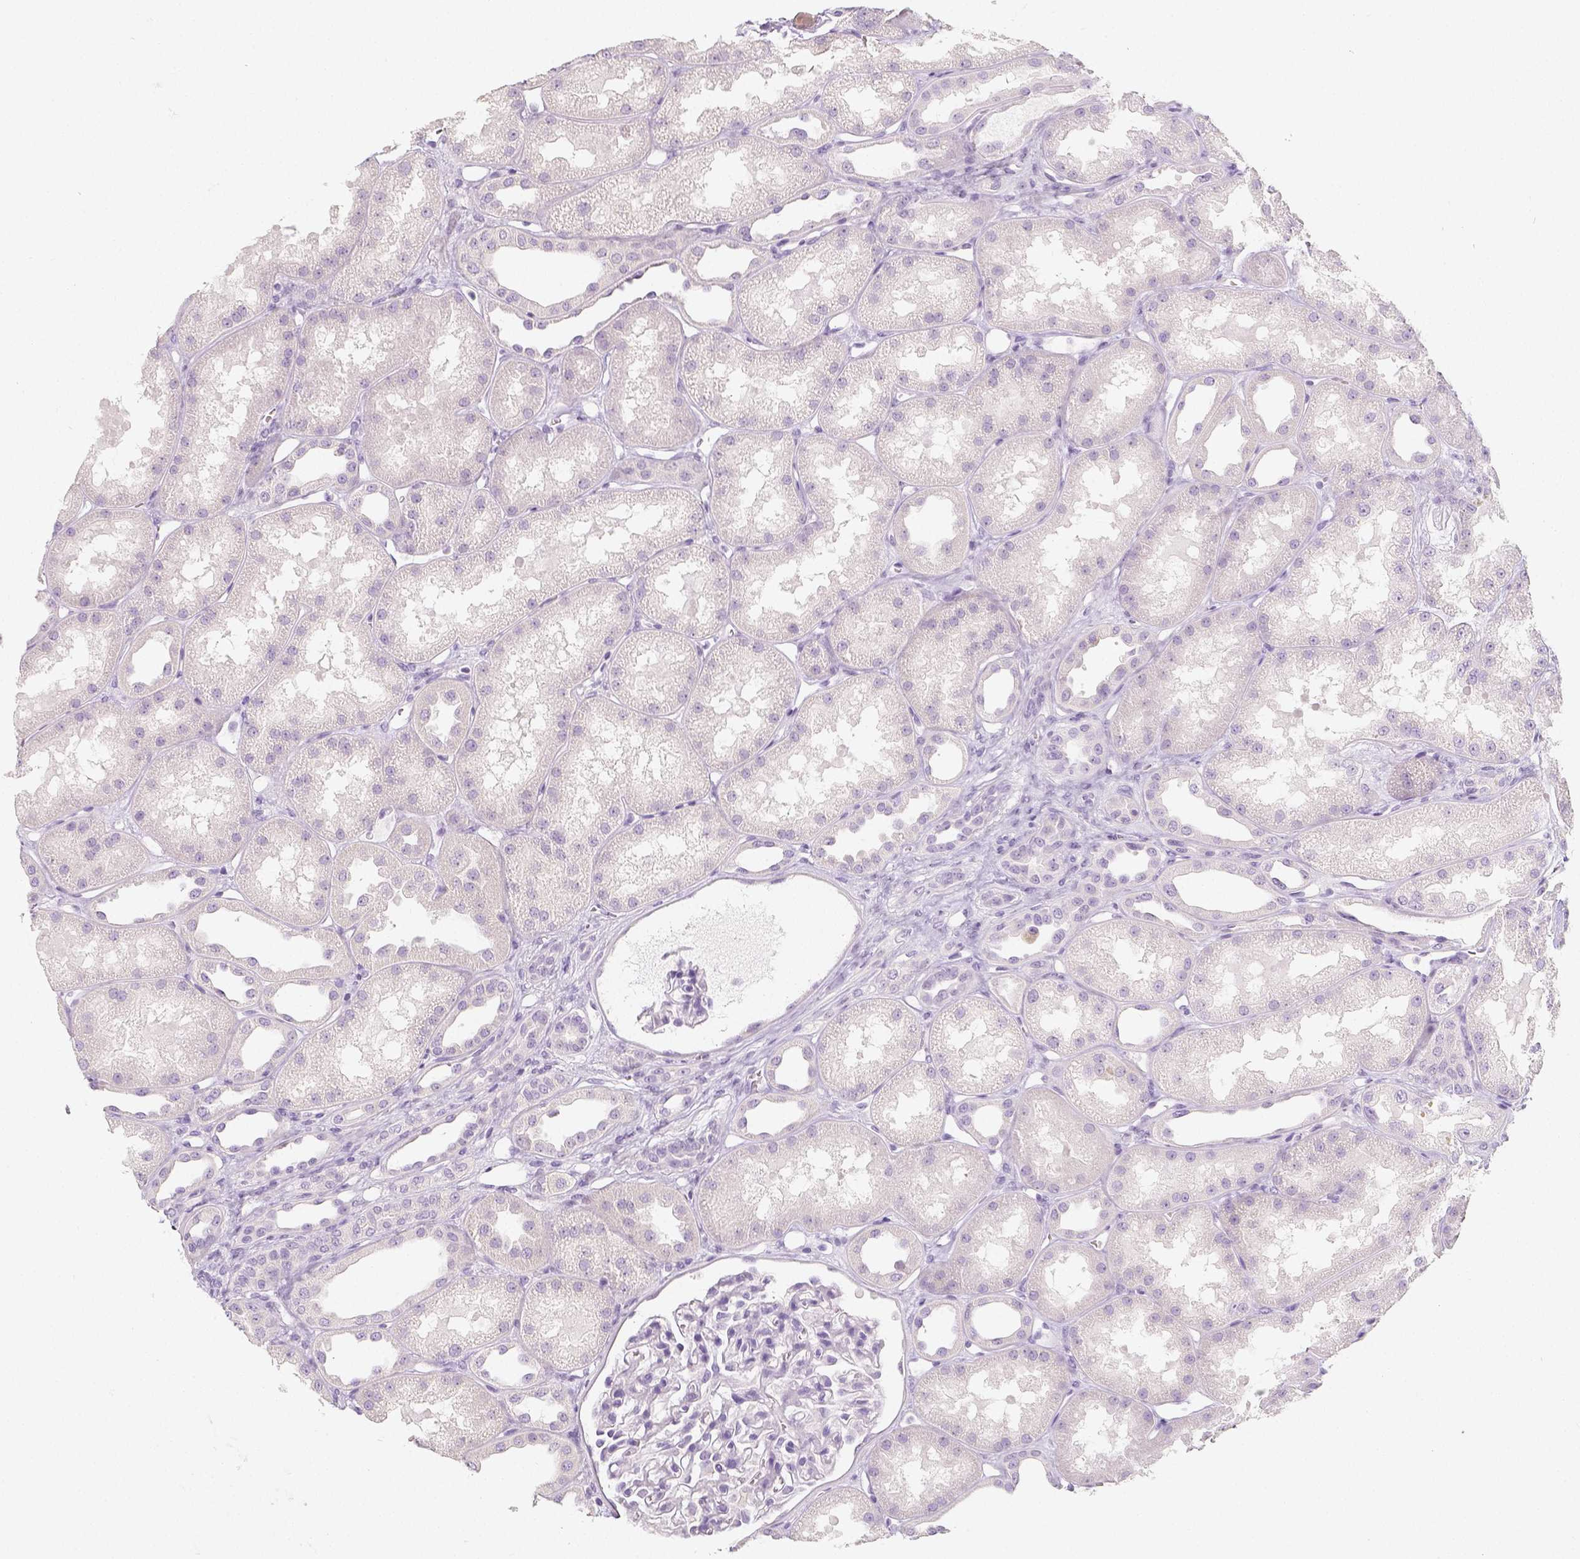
{"staining": {"intensity": "negative", "quantity": "none", "location": "none"}, "tissue": "kidney", "cell_type": "Cells in glomeruli", "image_type": "normal", "snomed": [{"axis": "morphology", "description": "Normal tissue, NOS"}, {"axis": "topography", "description": "Kidney"}], "caption": "The histopathology image demonstrates no significant positivity in cells in glomeruli of kidney. (DAB (3,3'-diaminobenzidine) immunohistochemistry visualized using brightfield microscopy, high magnification).", "gene": "NECAB2", "patient": {"sex": "male", "age": 61}}